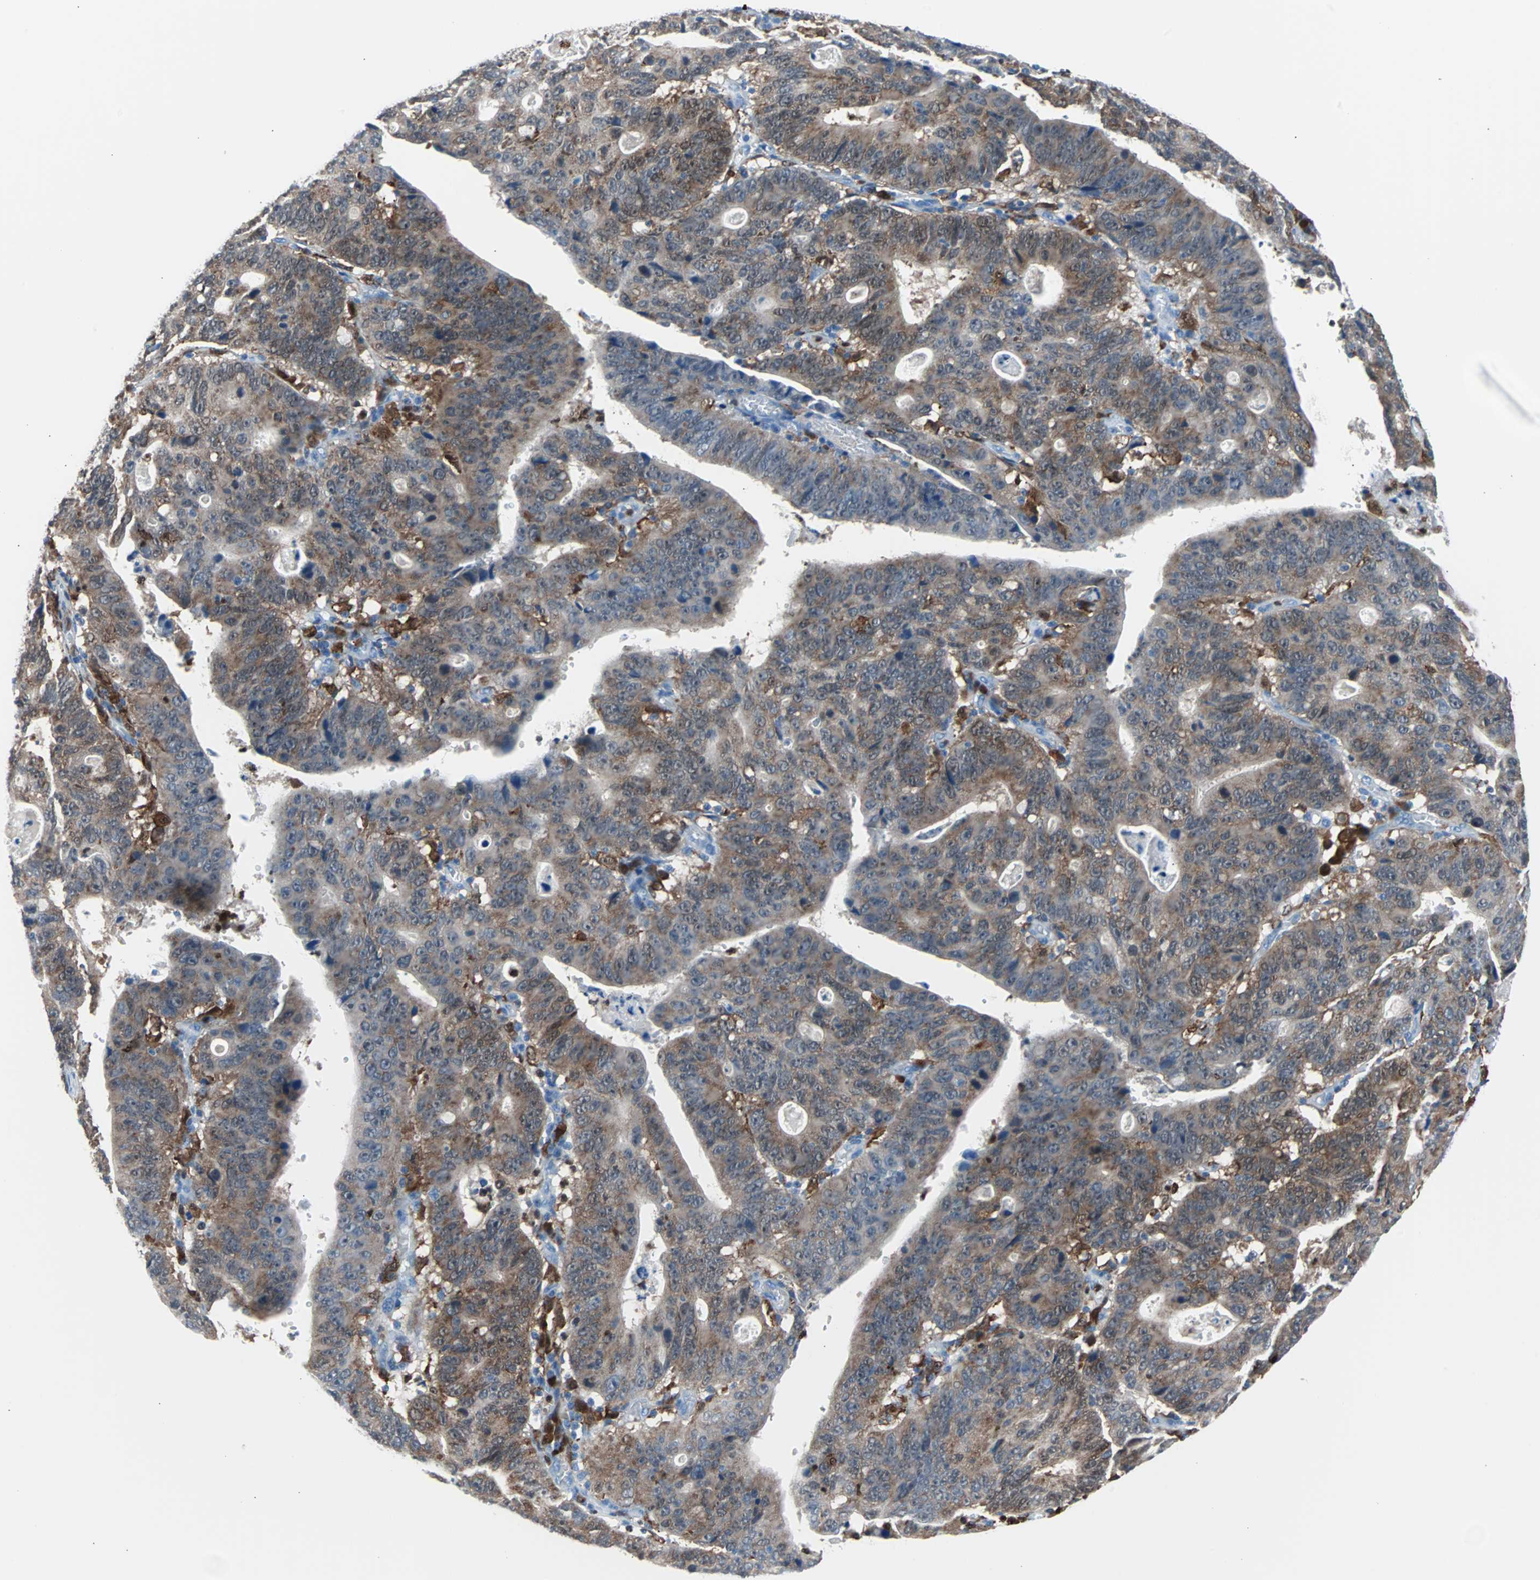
{"staining": {"intensity": "moderate", "quantity": "25%-75%", "location": "cytoplasmic/membranous"}, "tissue": "stomach cancer", "cell_type": "Tumor cells", "image_type": "cancer", "snomed": [{"axis": "morphology", "description": "Adenocarcinoma, NOS"}, {"axis": "topography", "description": "Stomach"}], "caption": "Immunohistochemical staining of stomach cancer reveals medium levels of moderate cytoplasmic/membranous expression in approximately 25%-75% of tumor cells. (brown staining indicates protein expression, while blue staining denotes nuclei).", "gene": "SYK", "patient": {"sex": "male", "age": 59}}